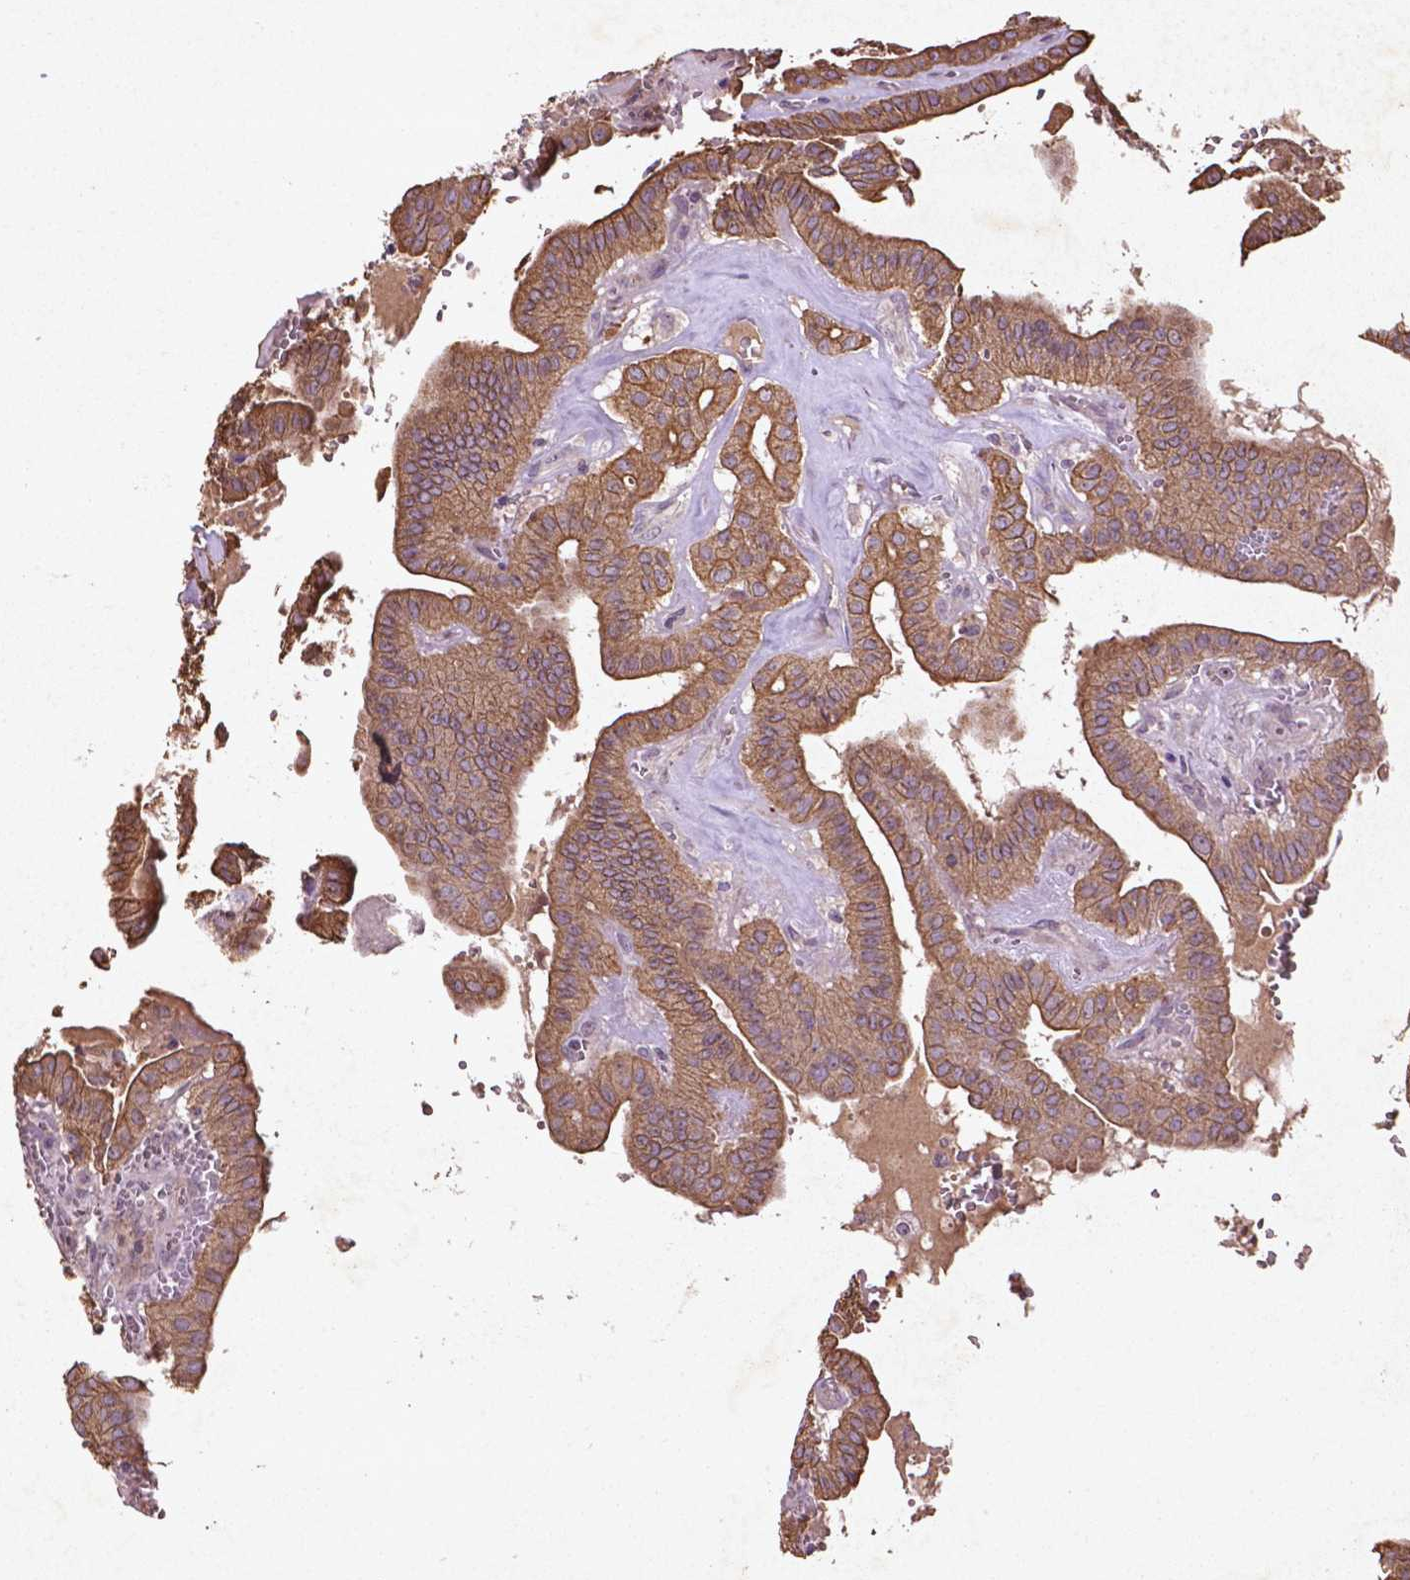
{"staining": {"intensity": "moderate", "quantity": ">75%", "location": "cytoplasmic/membranous"}, "tissue": "thyroid cancer", "cell_type": "Tumor cells", "image_type": "cancer", "snomed": [{"axis": "morphology", "description": "Papillary adenocarcinoma, NOS"}, {"axis": "topography", "description": "Thyroid gland"}], "caption": "Immunohistochemical staining of thyroid papillary adenocarcinoma demonstrates medium levels of moderate cytoplasmic/membranous positivity in approximately >75% of tumor cells. The staining is performed using DAB (3,3'-diaminobenzidine) brown chromogen to label protein expression. The nuclei are counter-stained blue using hematoxylin.", "gene": "COQ2", "patient": {"sex": "male", "age": 52}}